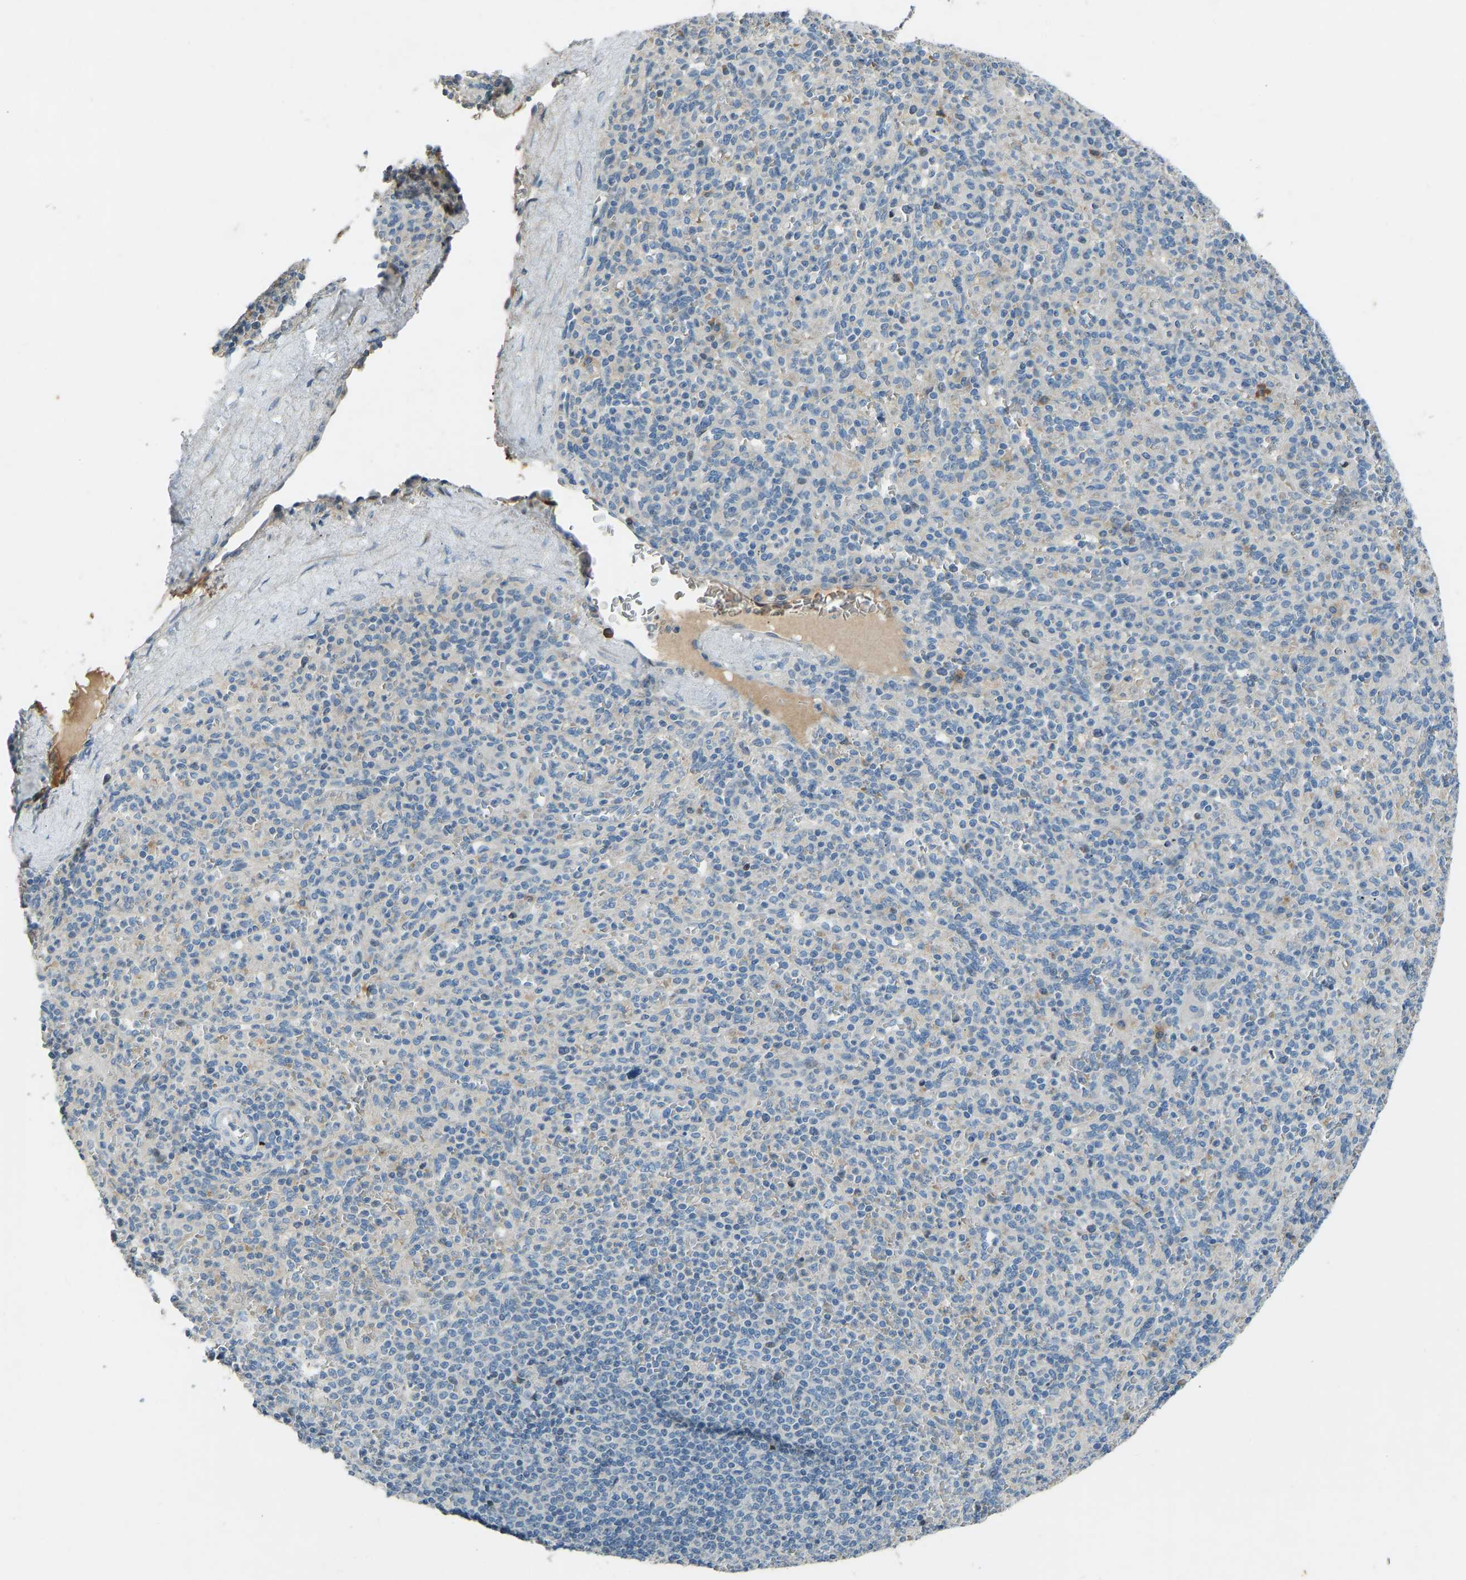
{"staining": {"intensity": "weak", "quantity": "<25%", "location": "cytoplasmic/membranous"}, "tissue": "spleen", "cell_type": "Cells in red pulp", "image_type": "normal", "snomed": [{"axis": "morphology", "description": "Normal tissue, NOS"}, {"axis": "topography", "description": "Spleen"}], "caption": "This is a micrograph of immunohistochemistry (IHC) staining of benign spleen, which shows no staining in cells in red pulp.", "gene": "FBLN2", "patient": {"sex": "male", "age": 36}}